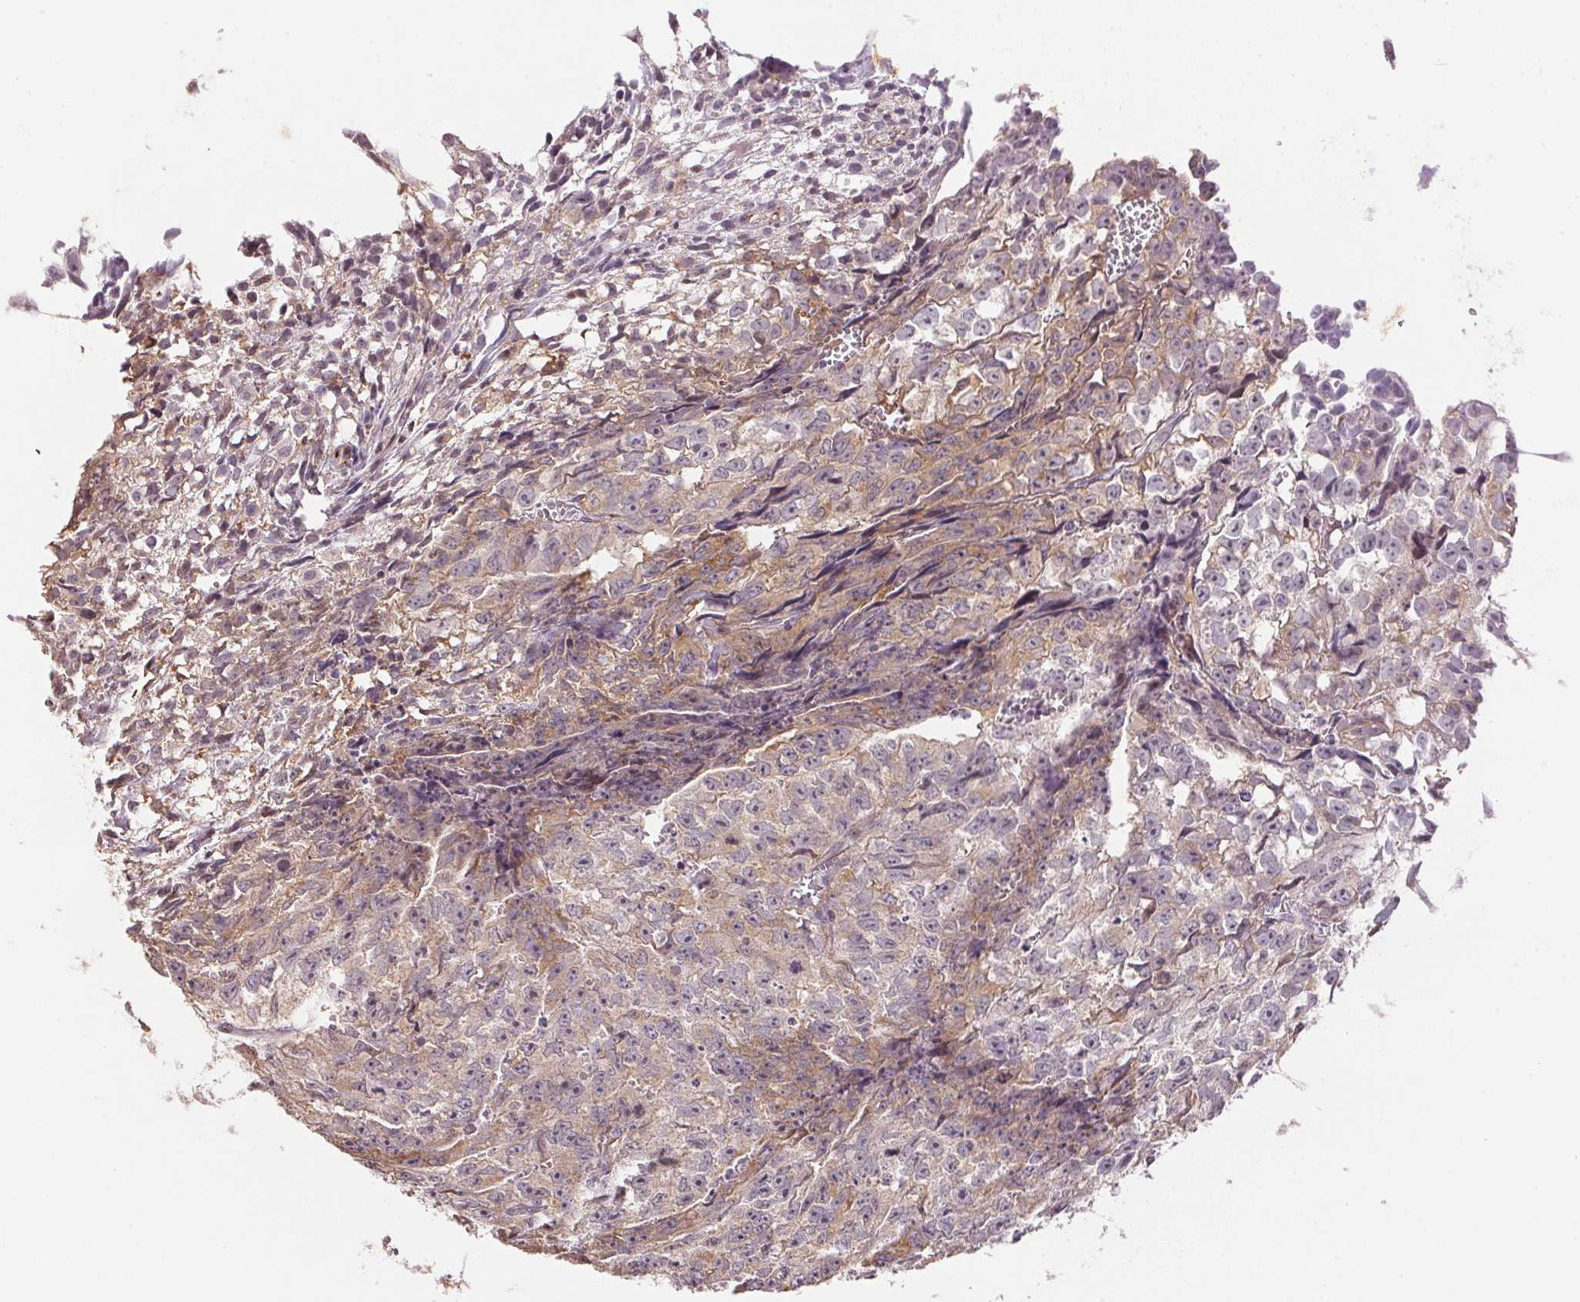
{"staining": {"intensity": "weak", "quantity": "25%-75%", "location": "cytoplasmic/membranous"}, "tissue": "testis cancer", "cell_type": "Tumor cells", "image_type": "cancer", "snomed": [{"axis": "morphology", "description": "Carcinoma, Embryonal, NOS"}, {"axis": "morphology", "description": "Teratoma, malignant, NOS"}, {"axis": "topography", "description": "Testis"}], "caption": "Embryonal carcinoma (testis) stained with a protein marker exhibits weak staining in tumor cells.", "gene": "GYG2", "patient": {"sex": "male", "age": 24}}